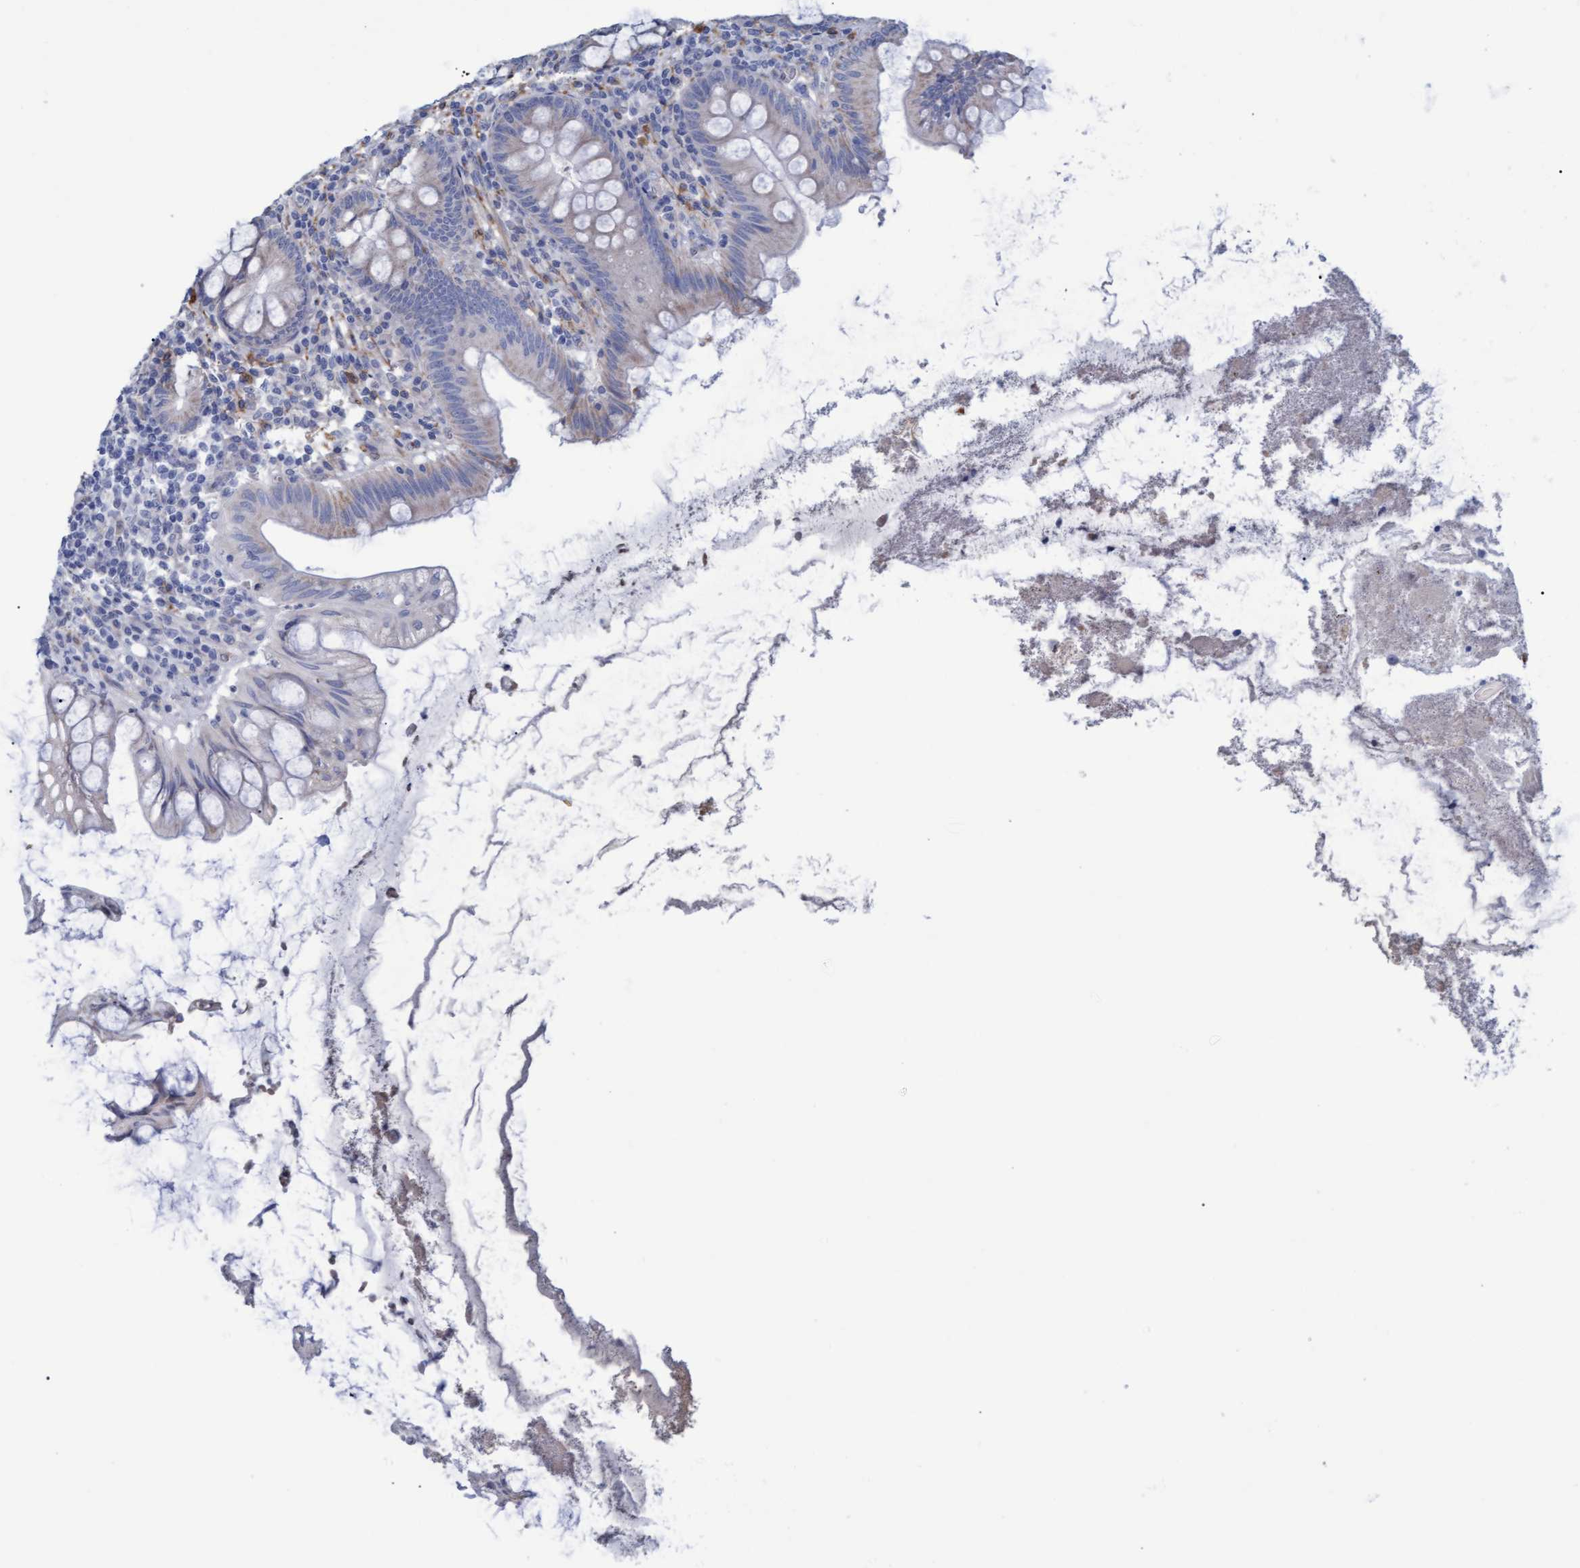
{"staining": {"intensity": "negative", "quantity": "none", "location": "none"}, "tissue": "appendix", "cell_type": "Glandular cells", "image_type": "normal", "snomed": [{"axis": "morphology", "description": "Normal tissue, NOS"}, {"axis": "topography", "description": "Appendix"}], "caption": "Immunohistochemical staining of benign appendix shows no significant staining in glandular cells. The staining was performed using DAB (3,3'-diaminobenzidine) to visualize the protein expression in brown, while the nuclei were stained in blue with hematoxylin (Magnification: 20x).", "gene": "STXBP1", "patient": {"sex": "male", "age": 56}}